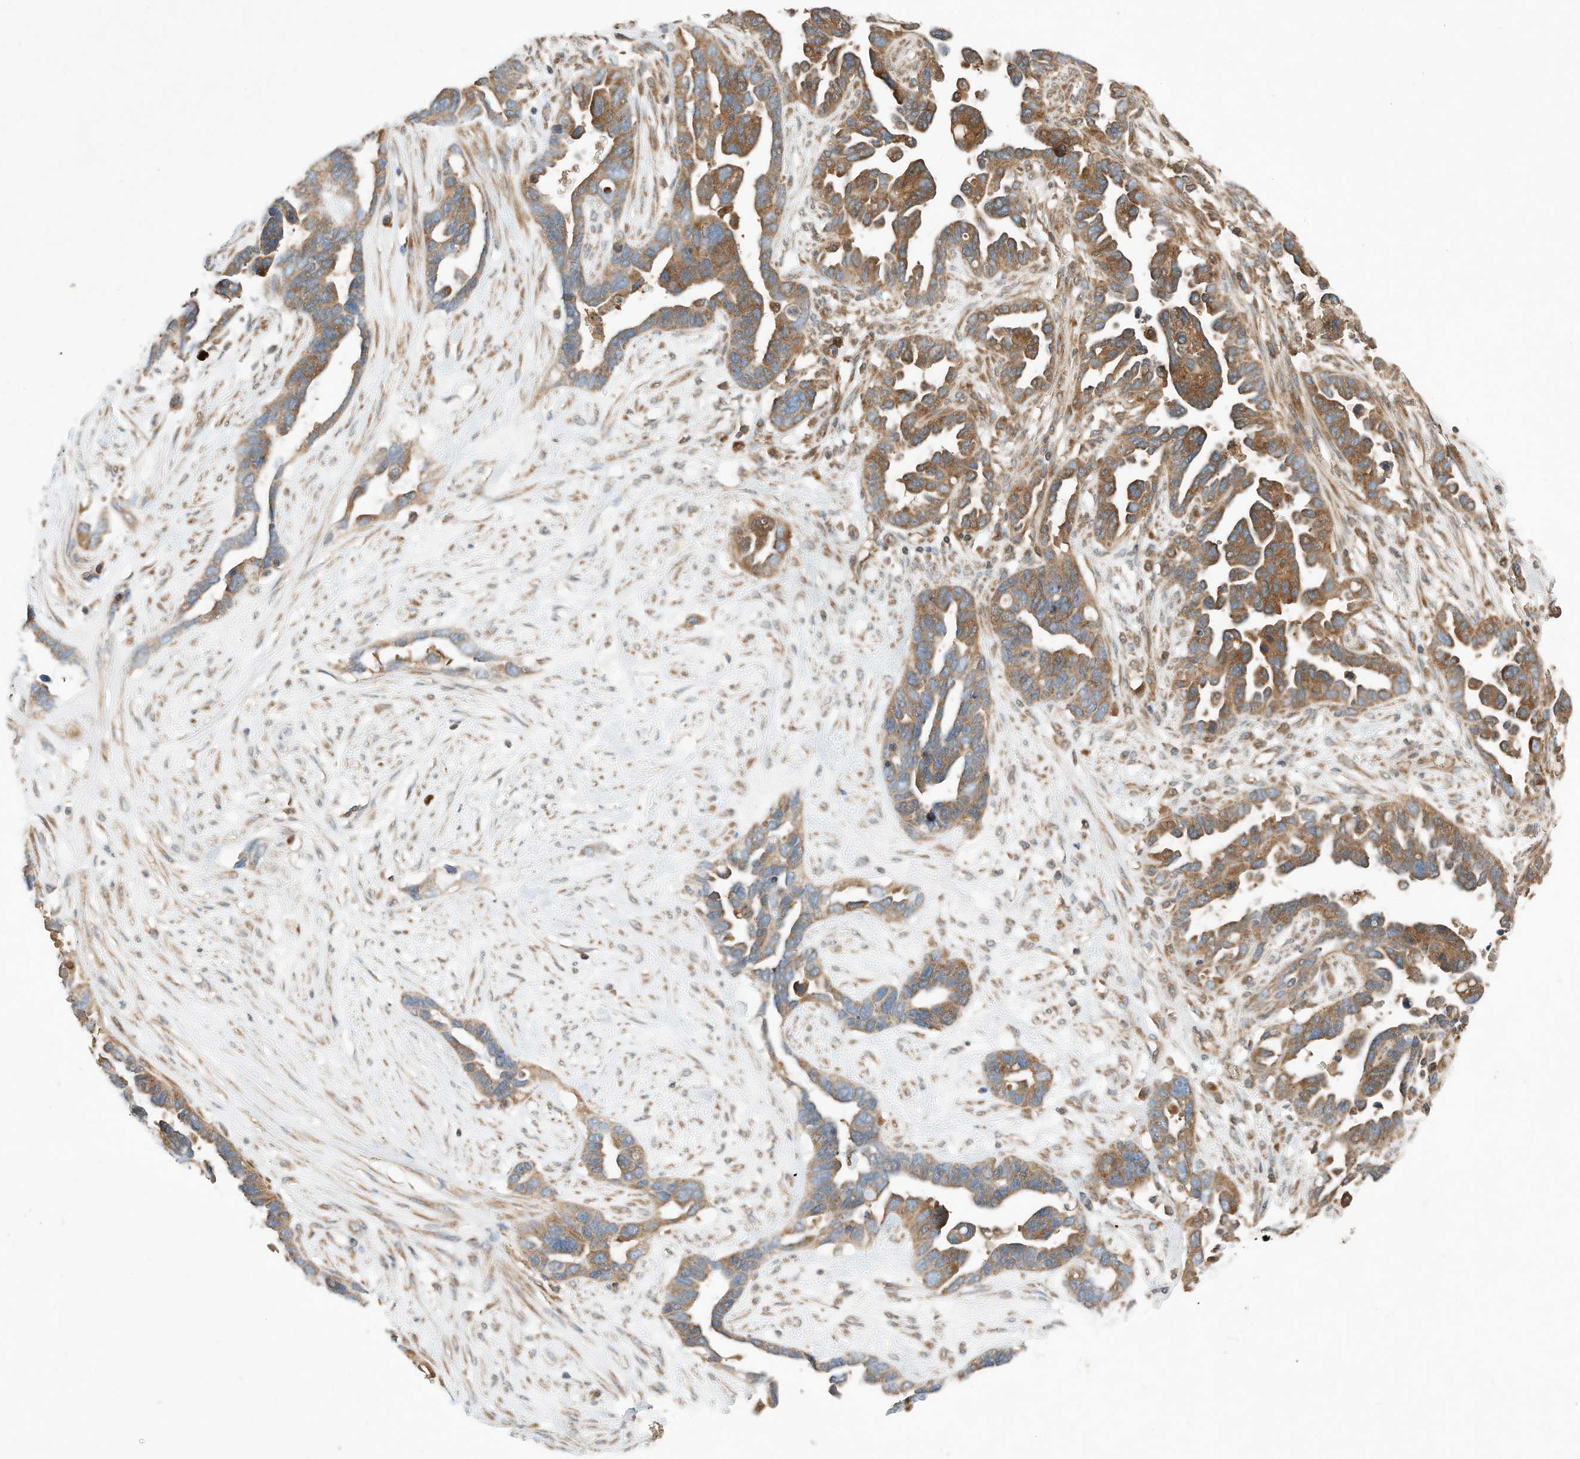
{"staining": {"intensity": "moderate", "quantity": ">75%", "location": "cytoplasmic/membranous"}, "tissue": "ovarian cancer", "cell_type": "Tumor cells", "image_type": "cancer", "snomed": [{"axis": "morphology", "description": "Cystadenocarcinoma, serous, NOS"}, {"axis": "topography", "description": "Ovary"}], "caption": "The histopathology image shows immunohistochemical staining of ovarian cancer. There is moderate cytoplasmic/membranous staining is present in approximately >75% of tumor cells.", "gene": "CPAMD8", "patient": {"sex": "female", "age": 54}}